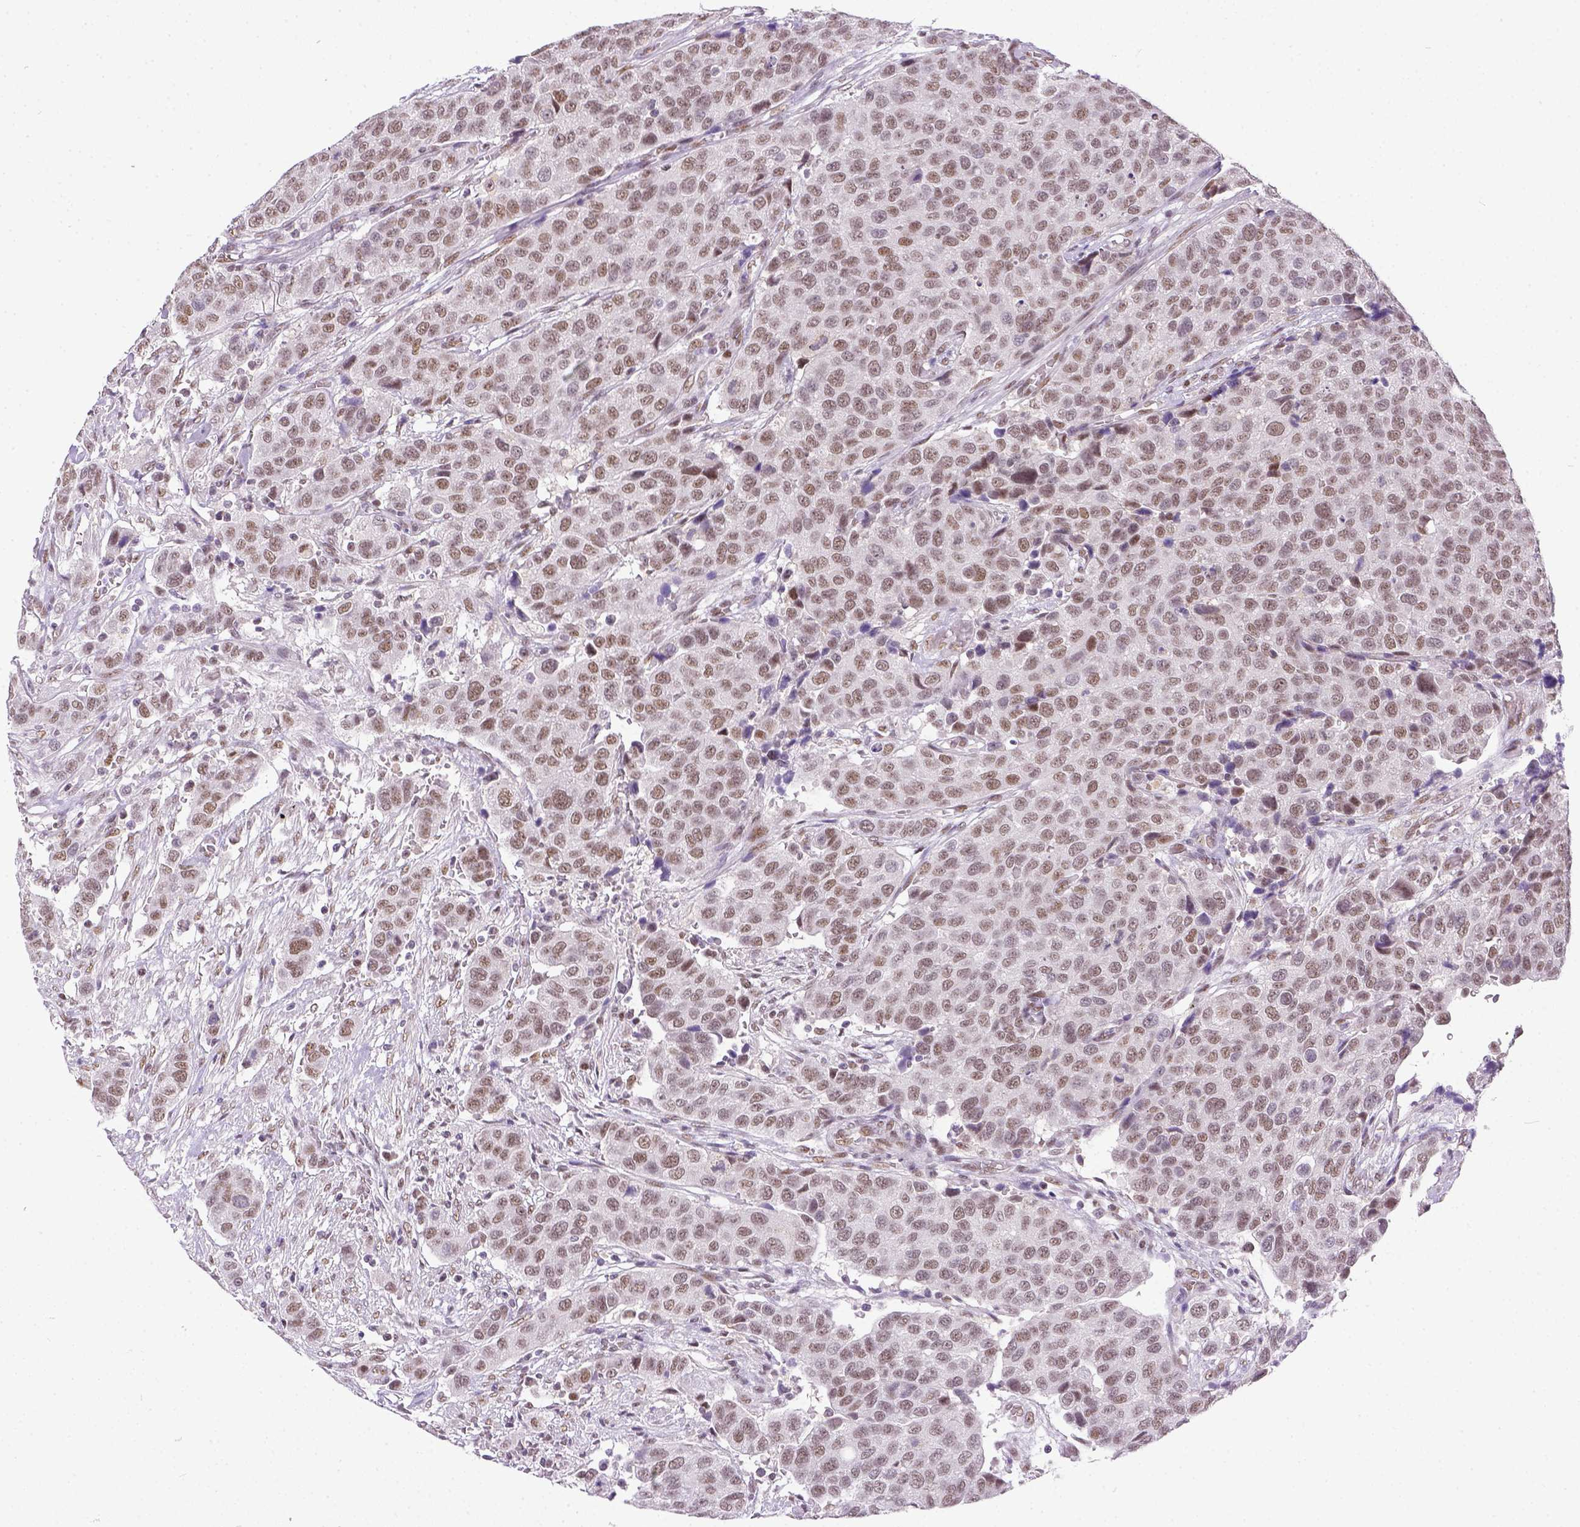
{"staining": {"intensity": "weak", "quantity": ">75%", "location": "nuclear"}, "tissue": "urothelial cancer", "cell_type": "Tumor cells", "image_type": "cancer", "snomed": [{"axis": "morphology", "description": "Urothelial carcinoma, High grade"}, {"axis": "topography", "description": "Urinary bladder"}], "caption": "A micrograph showing weak nuclear positivity in approximately >75% of tumor cells in urothelial carcinoma (high-grade), as visualized by brown immunohistochemical staining.", "gene": "ERCC1", "patient": {"sex": "female", "age": 58}}